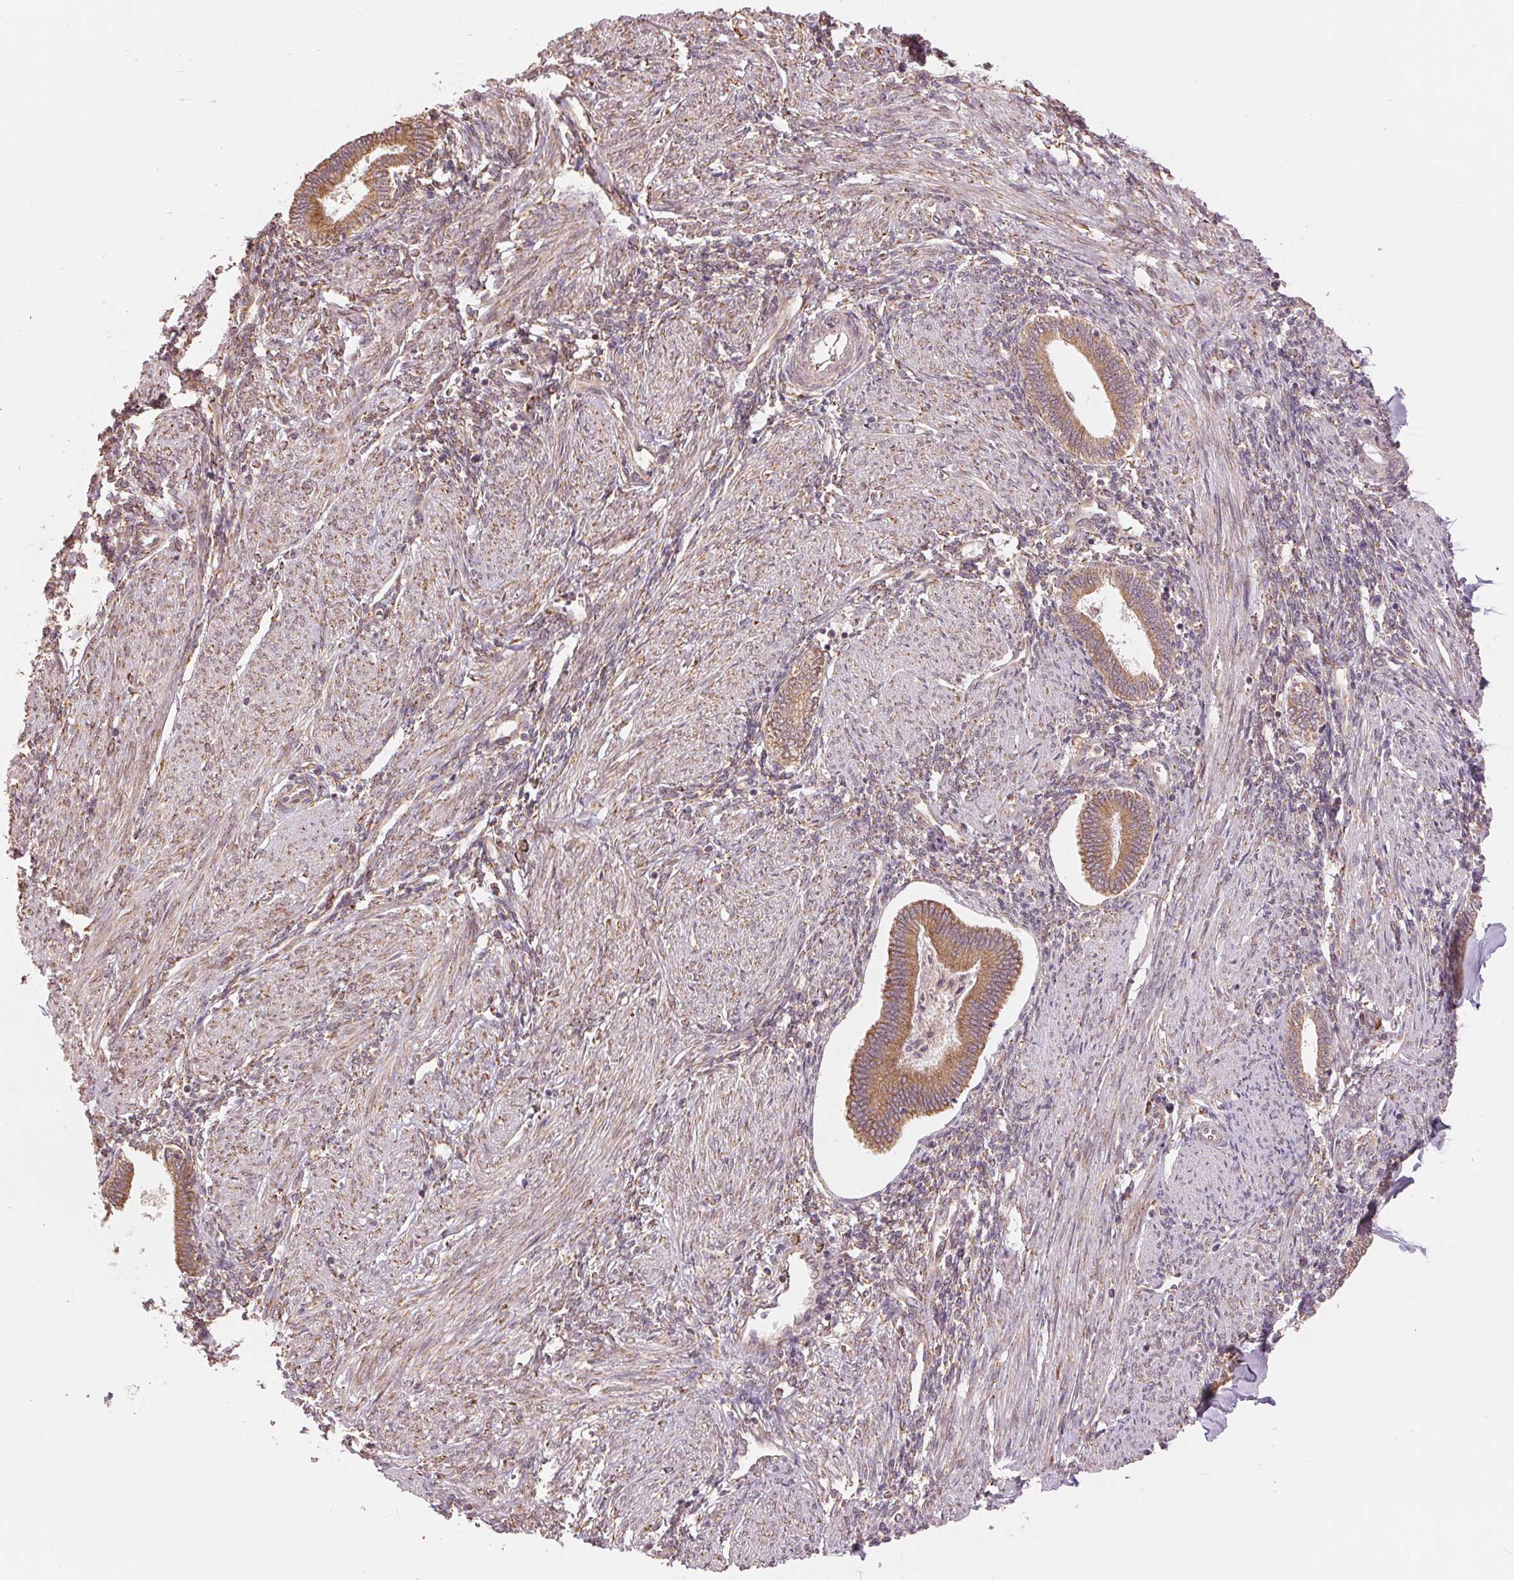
{"staining": {"intensity": "weak", "quantity": ">75%", "location": "cytoplasmic/membranous"}, "tissue": "endometrium", "cell_type": "Cells in endometrial stroma", "image_type": "normal", "snomed": [{"axis": "morphology", "description": "Normal tissue, NOS"}, {"axis": "topography", "description": "Endometrium"}], "caption": "The photomicrograph demonstrates a brown stain indicating the presence of a protein in the cytoplasmic/membranous of cells in endometrial stroma in endometrium.", "gene": "SLC20A1", "patient": {"sex": "female", "age": 42}}